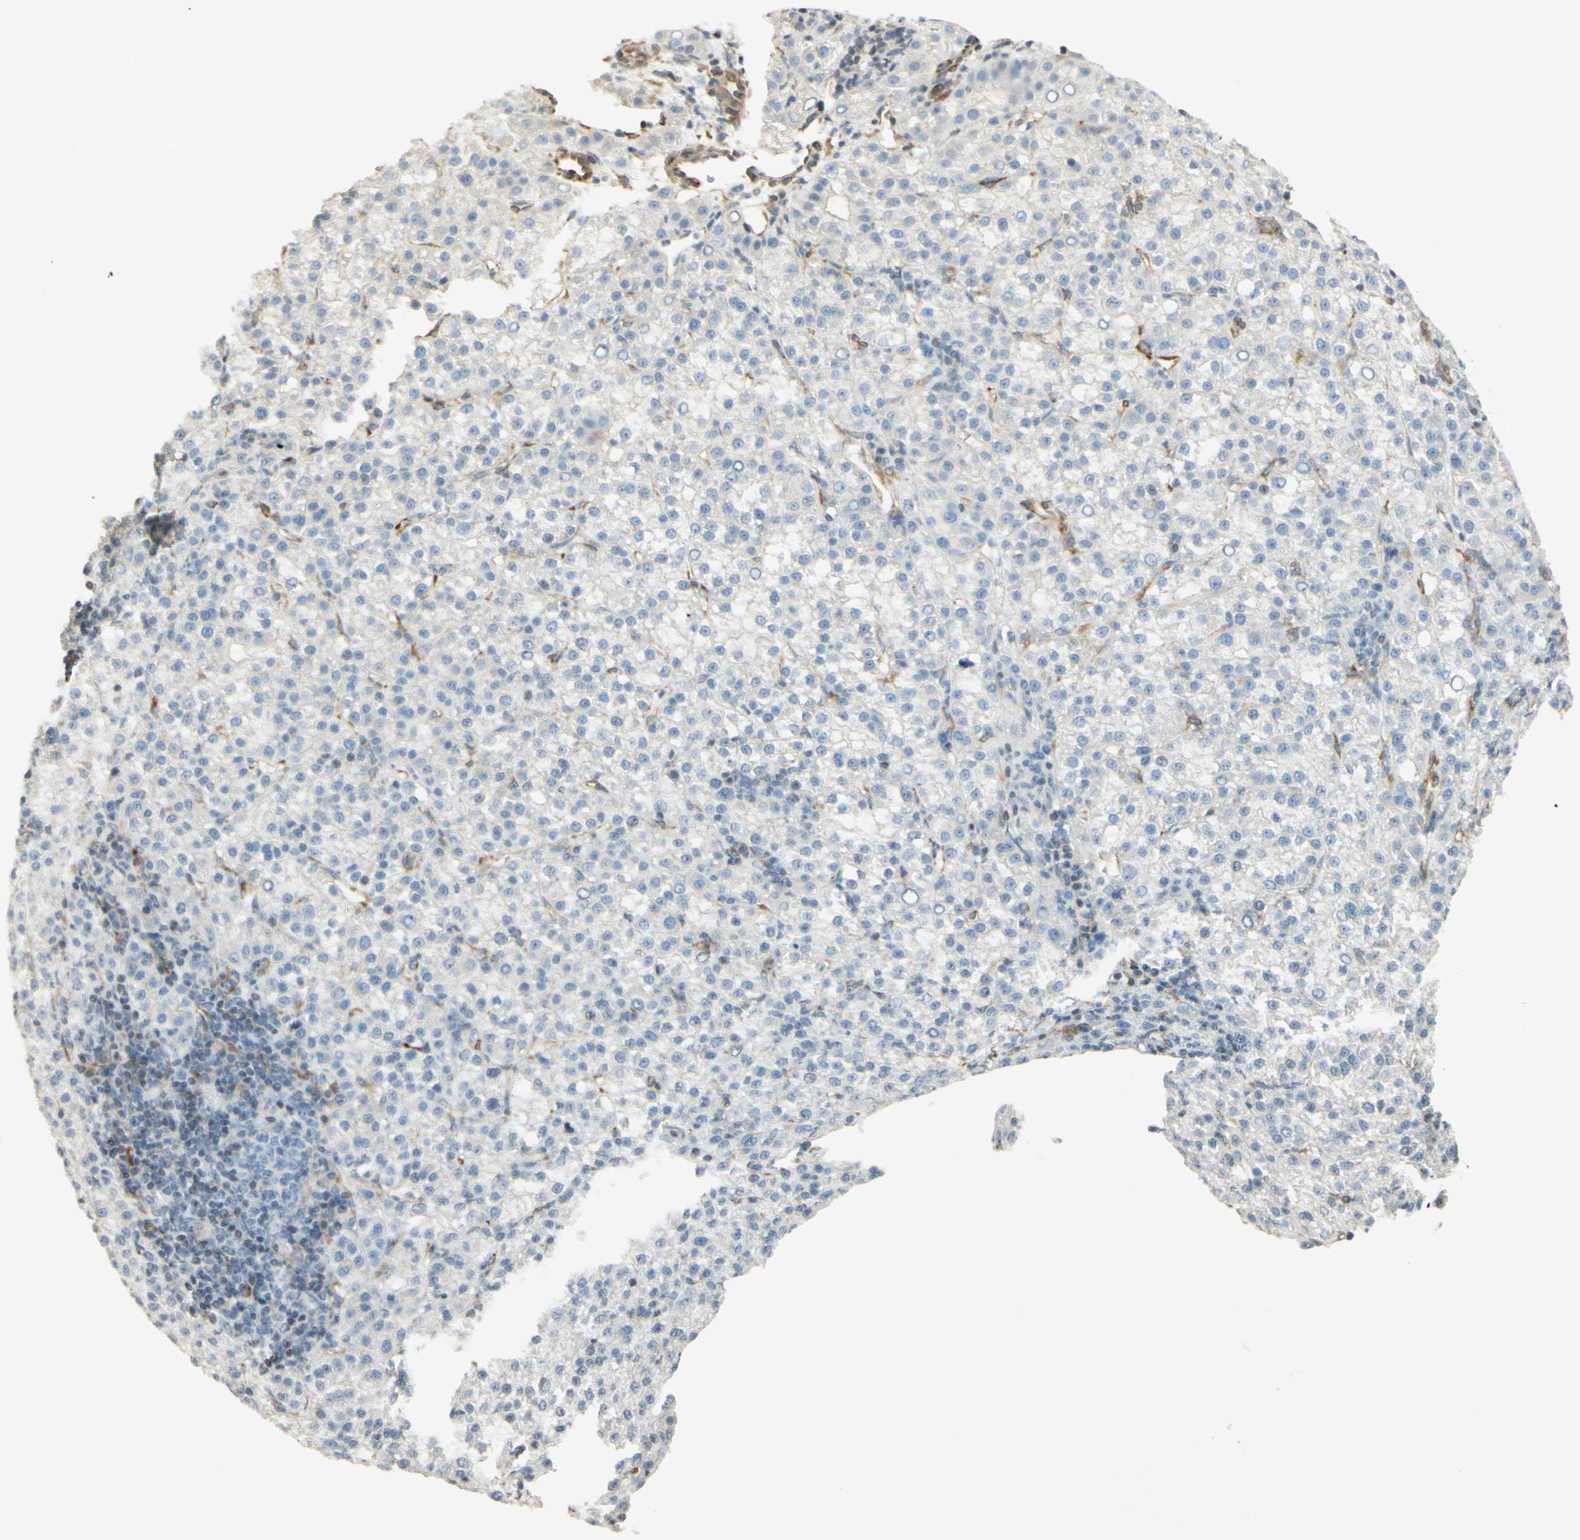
{"staining": {"intensity": "negative", "quantity": "none", "location": "none"}, "tissue": "liver cancer", "cell_type": "Tumor cells", "image_type": "cancer", "snomed": [{"axis": "morphology", "description": "Carcinoma, Hepatocellular, NOS"}, {"axis": "topography", "description": "Liver"}], "caption": "Immunohistochemistry histopathology image of liver cancer stained for a protein (brown), which reveals no staining in tumor cells.", "gene": "MAP1B", "patient": {"sex": "female", "age": 58}}